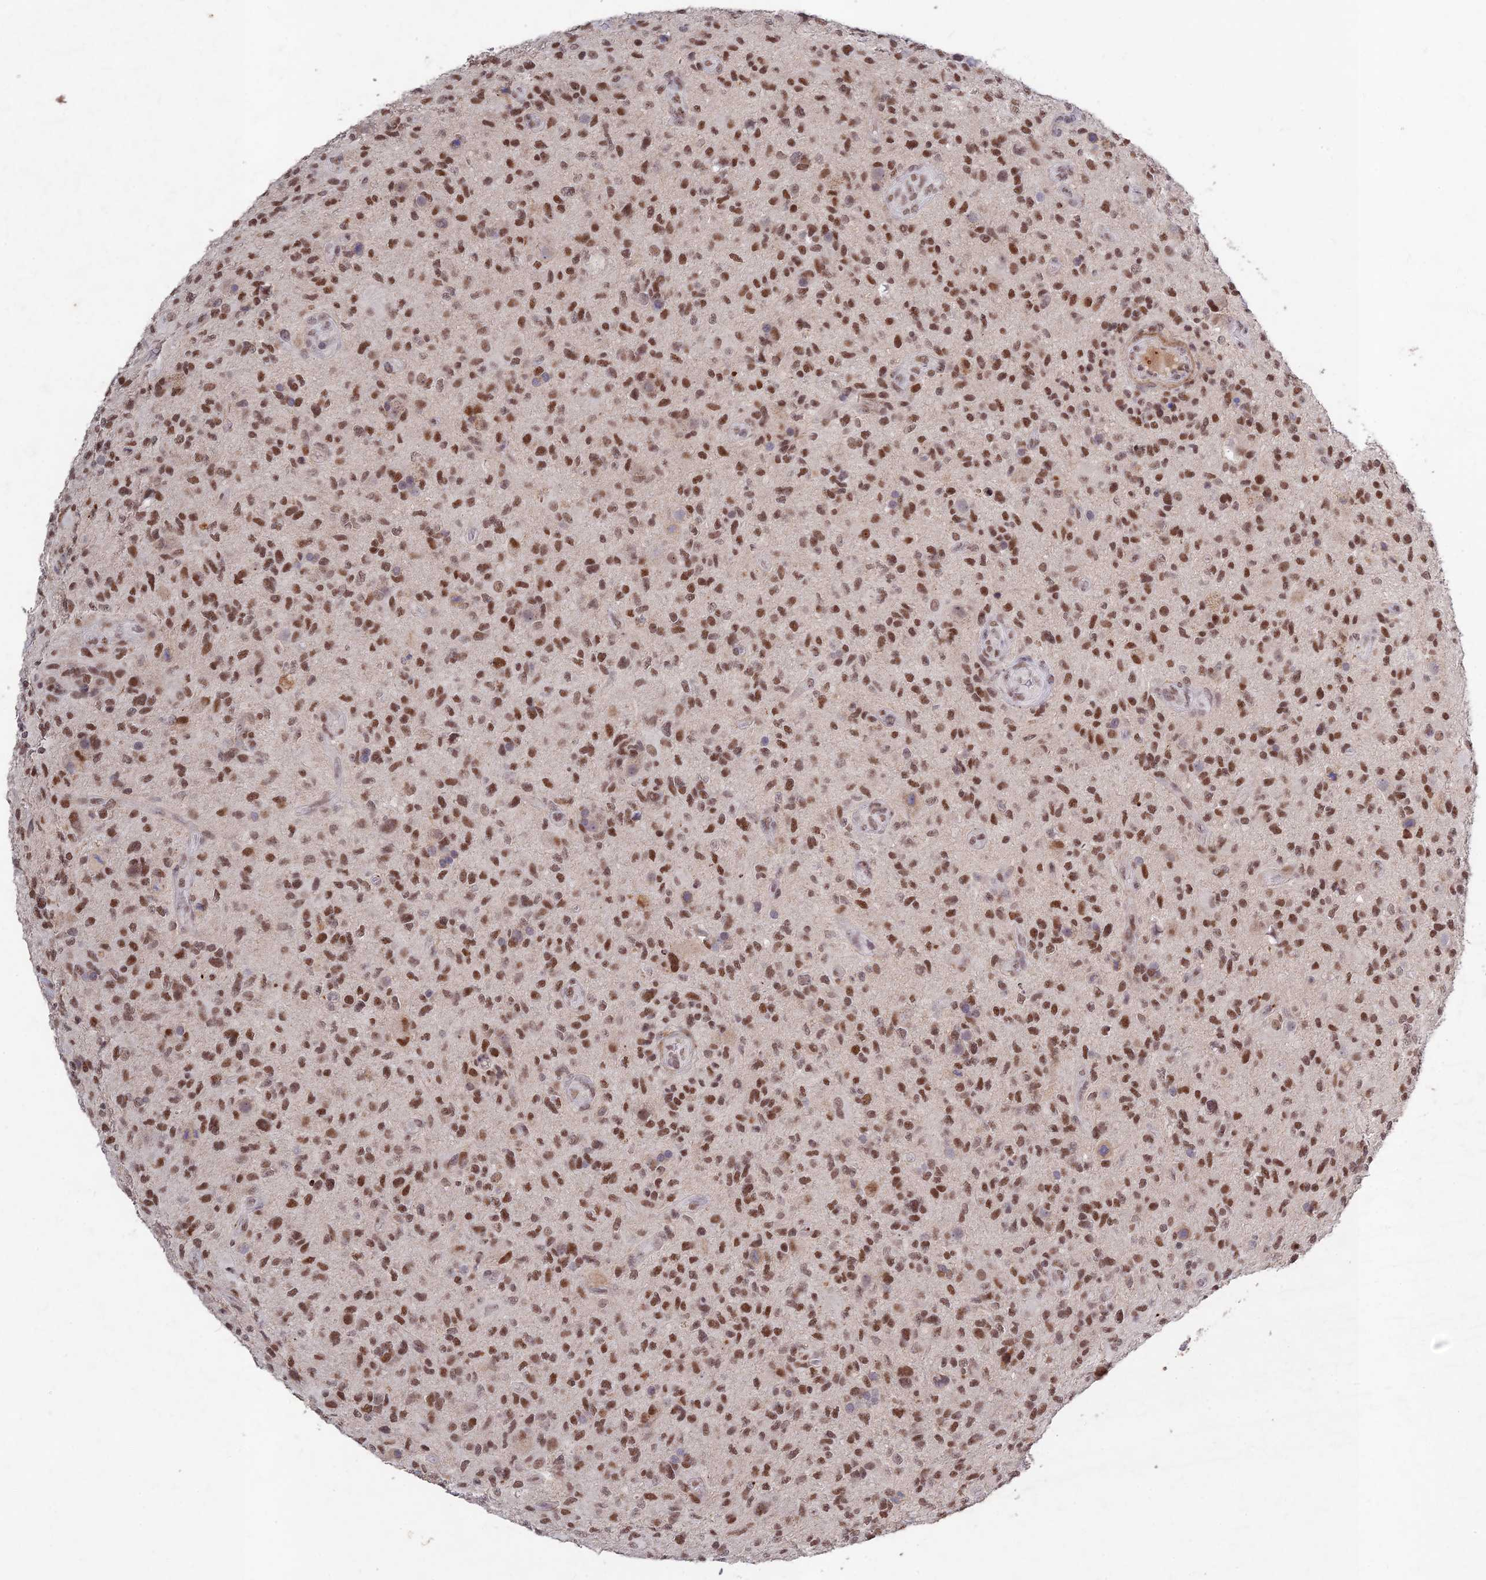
{"staining": {"intensity": "moderate", "quantity": ">75%", "location": "nuclear"}, "tissue": "glioma", "cell_type": "Tumor cells", "image_type": "cancer", "snomed": [{"axis": "morphology", "description": "Glioma, malignant, High grade"}, {"axis": "topography", "description": "Brain"}], "caption": "A high-resolution micrograph shows immunohistochemistry staining of glioma, which exhibits moderate nuclear staining in about >75% of tumor cells.", "gene": "RAVER1", "patient": {"sex": "male", "age": 47}}